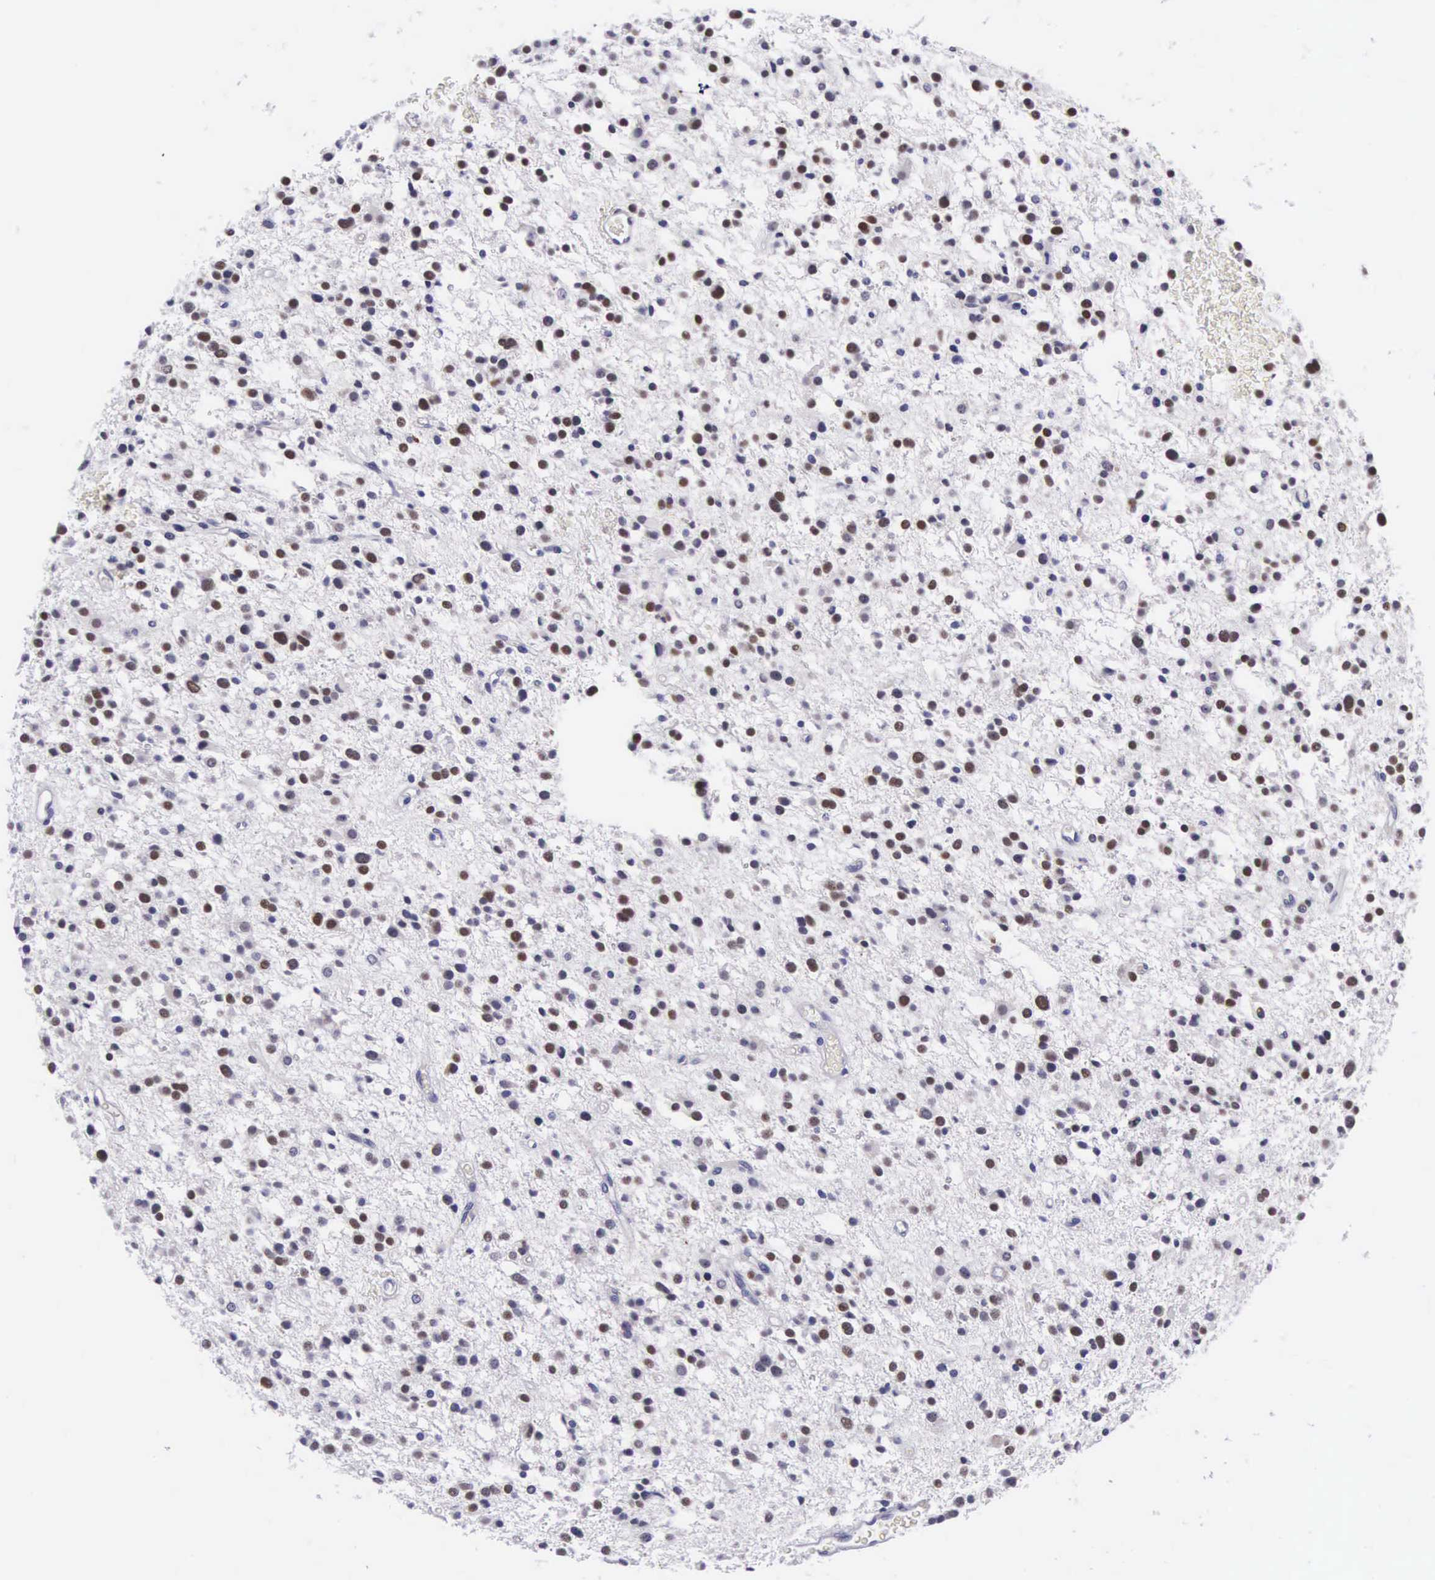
{"staining": {"intensity": "strong", "quantity": "25%-75%", "location": "nuclear"}, "tissue": "glioma", "cell_type": "Tumor cells", "image_type": "cancer", "snomed": [{"axis": "morphology", "description": "Glioma, malignant, Low grade"}, {"axis": "topography", "description": "Brain"}], "caption": "A brown stain labels strong nuclear positivity of a protein in human glioma tumor cells. (Stains: DAB (3,3'-diaminobenzidine) in brown, nuclei in blue, Microscopy: brightfield microscopy at high magnification).", "gene": "SOX11", "patient": {"sex": "female", "age": 36}}